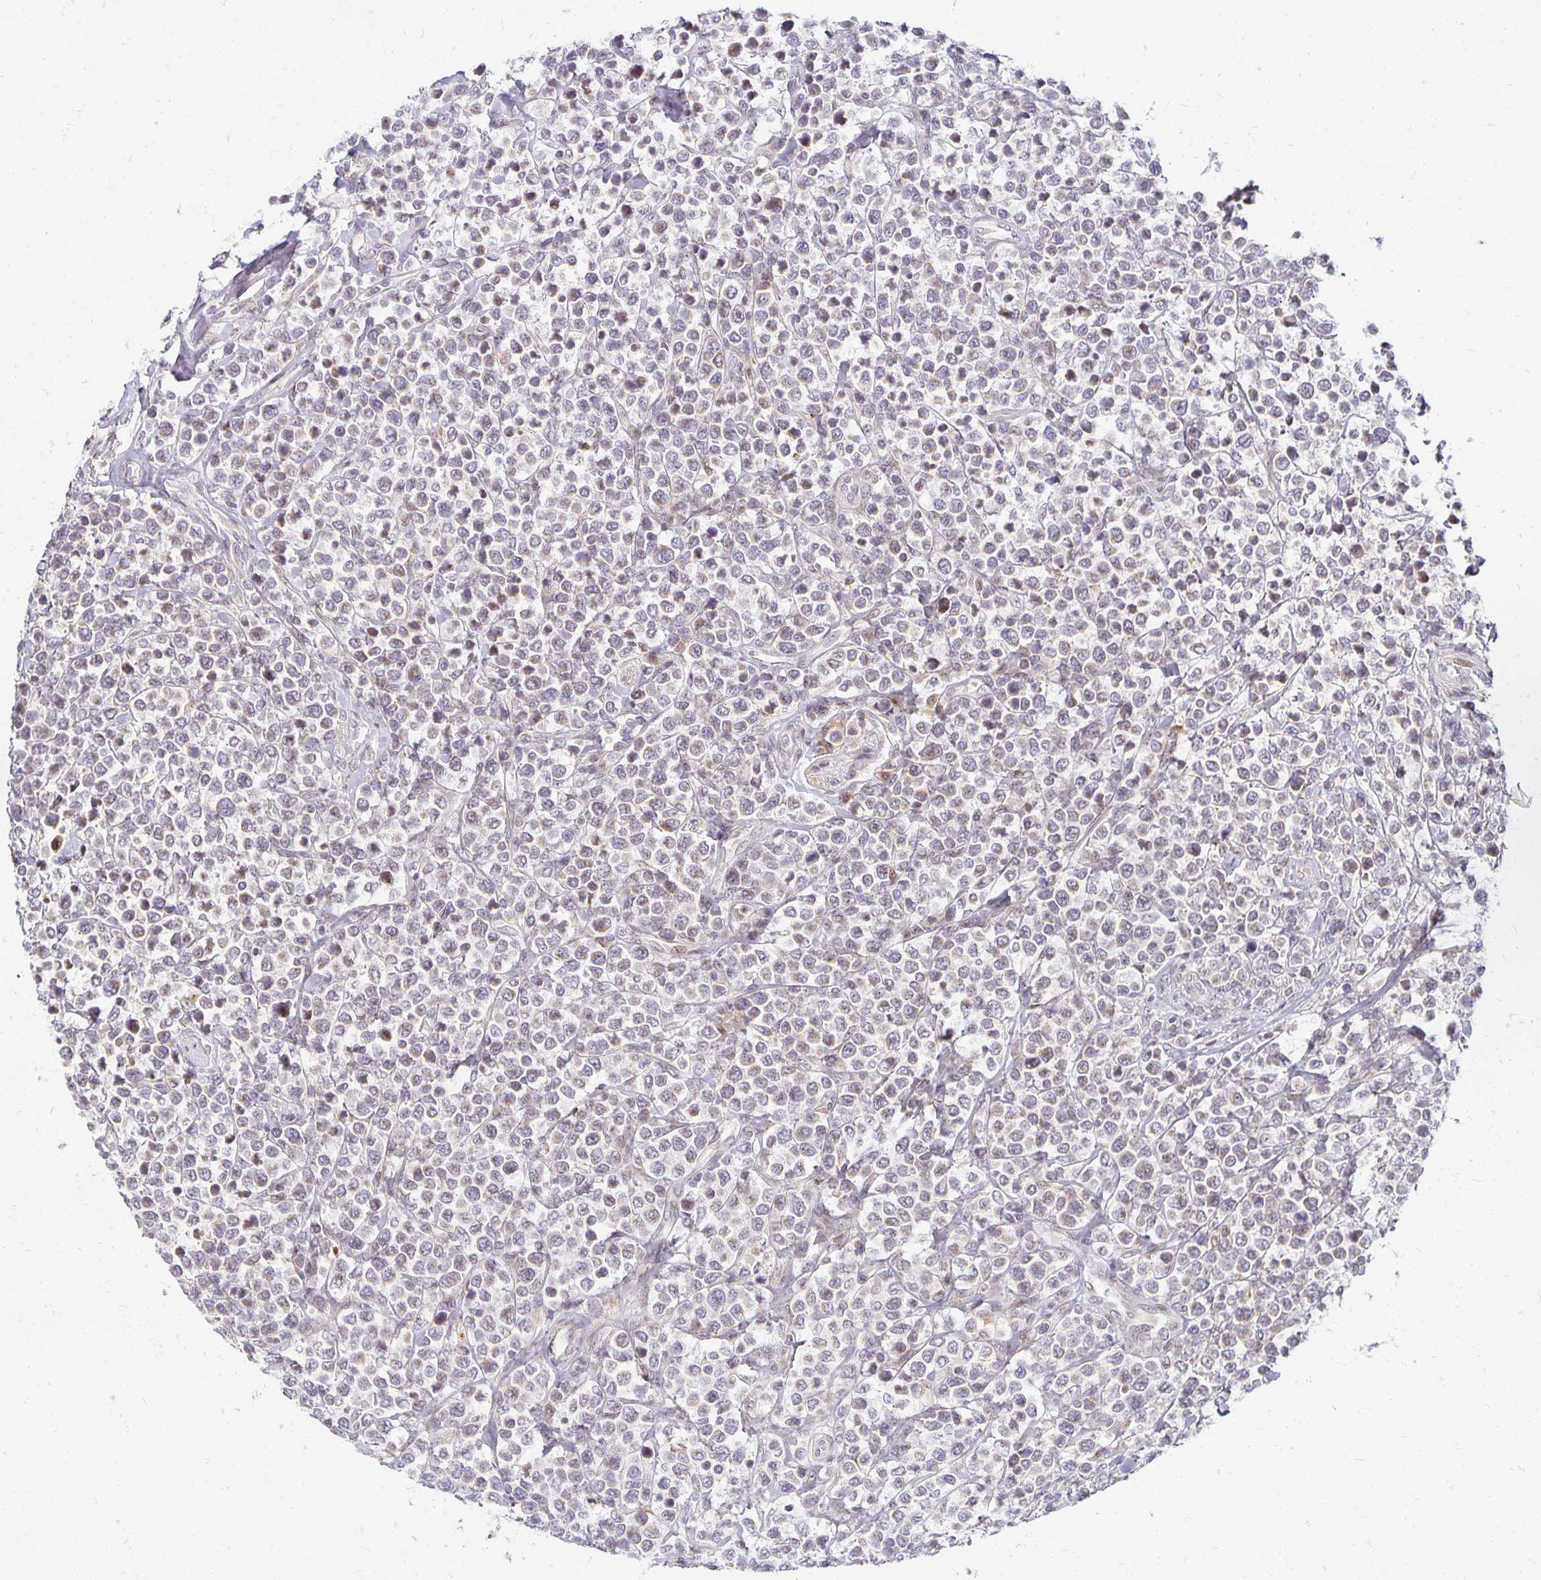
{"staining": {"intensity": "weak", "quantity": "<25%", "location": "cytoplasmic/membranous"}, "tissue": "lymphoma", "cell_type": "Tumor cells", "image_type": "cancer", "snomed": [{"axis": "morphology", "description": "Malignant lymphoma, non-Hodgkin's type, High grade"}, {"axis": "topography", "description": "Soft tissue"}], "caption": "An IHC histopathology image of high-grade malignant lymphoma, non-Hodgkin's type is shown. There is no staining in tumor cells of high-grade malignant lymphoma, non-Hodgkin's type.", "gene": "EHF", "patient": {"sex": "female", "age": 56}}